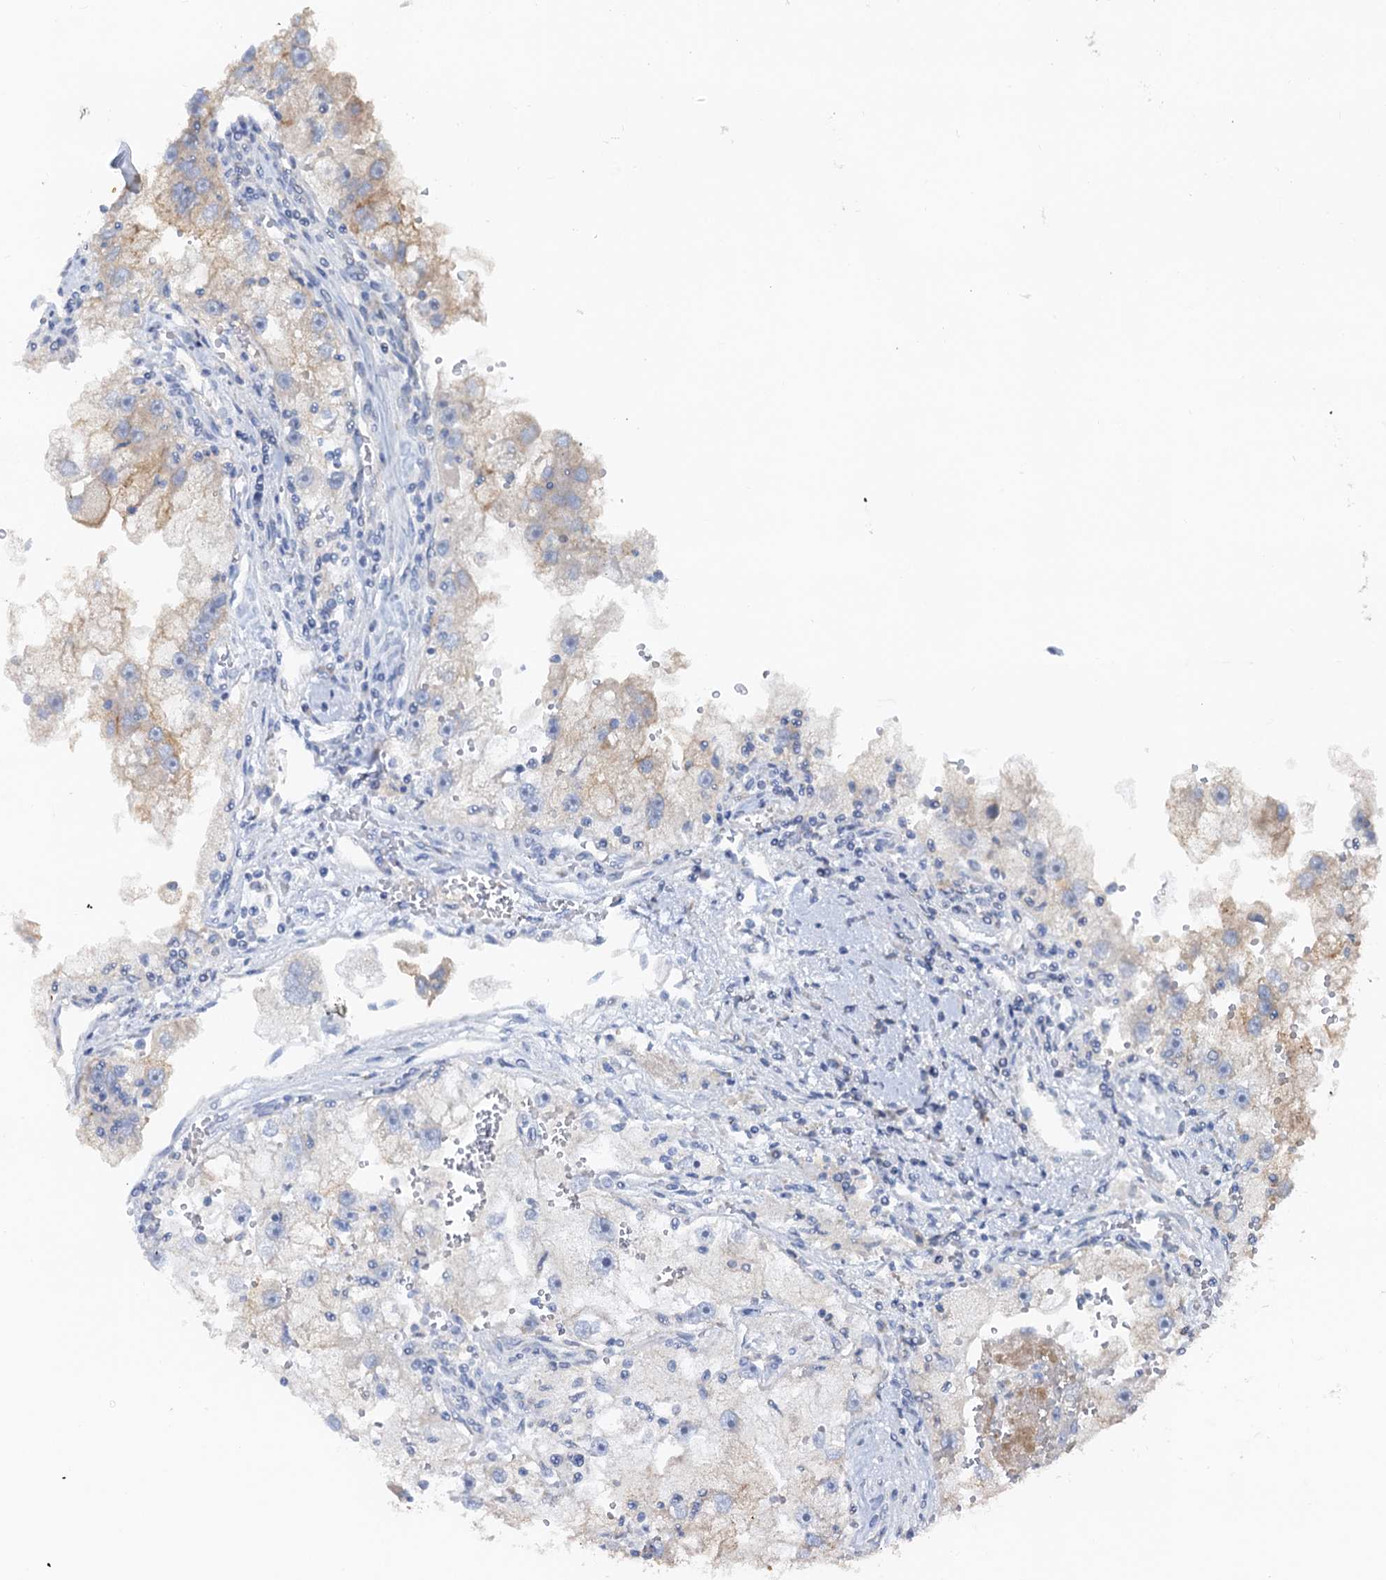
{"staining": {"intensity": "weak", "quantity": "<25%", "location": "cytoplasmic/membranous"}, "tissue": "renal cancer", "cell_type": "Tumor cells", "image_type": "cancer", "snomed": [{"axis": "morphology", "description": "Adenocarcinoma, NOS"}, {"axis": "topography", "description": "Kidney"}], "caption": "A high-resolution micrograph shows immunohistochemistry (IHC) staining of renal adenocarcinoma, which shows no significant expression in tumor cells. (Immunohistochemistry (ihc), brightfield microscopy, high magnification).", "gene": "PLLP", "patient": {"sex": "male", "age": 63}}